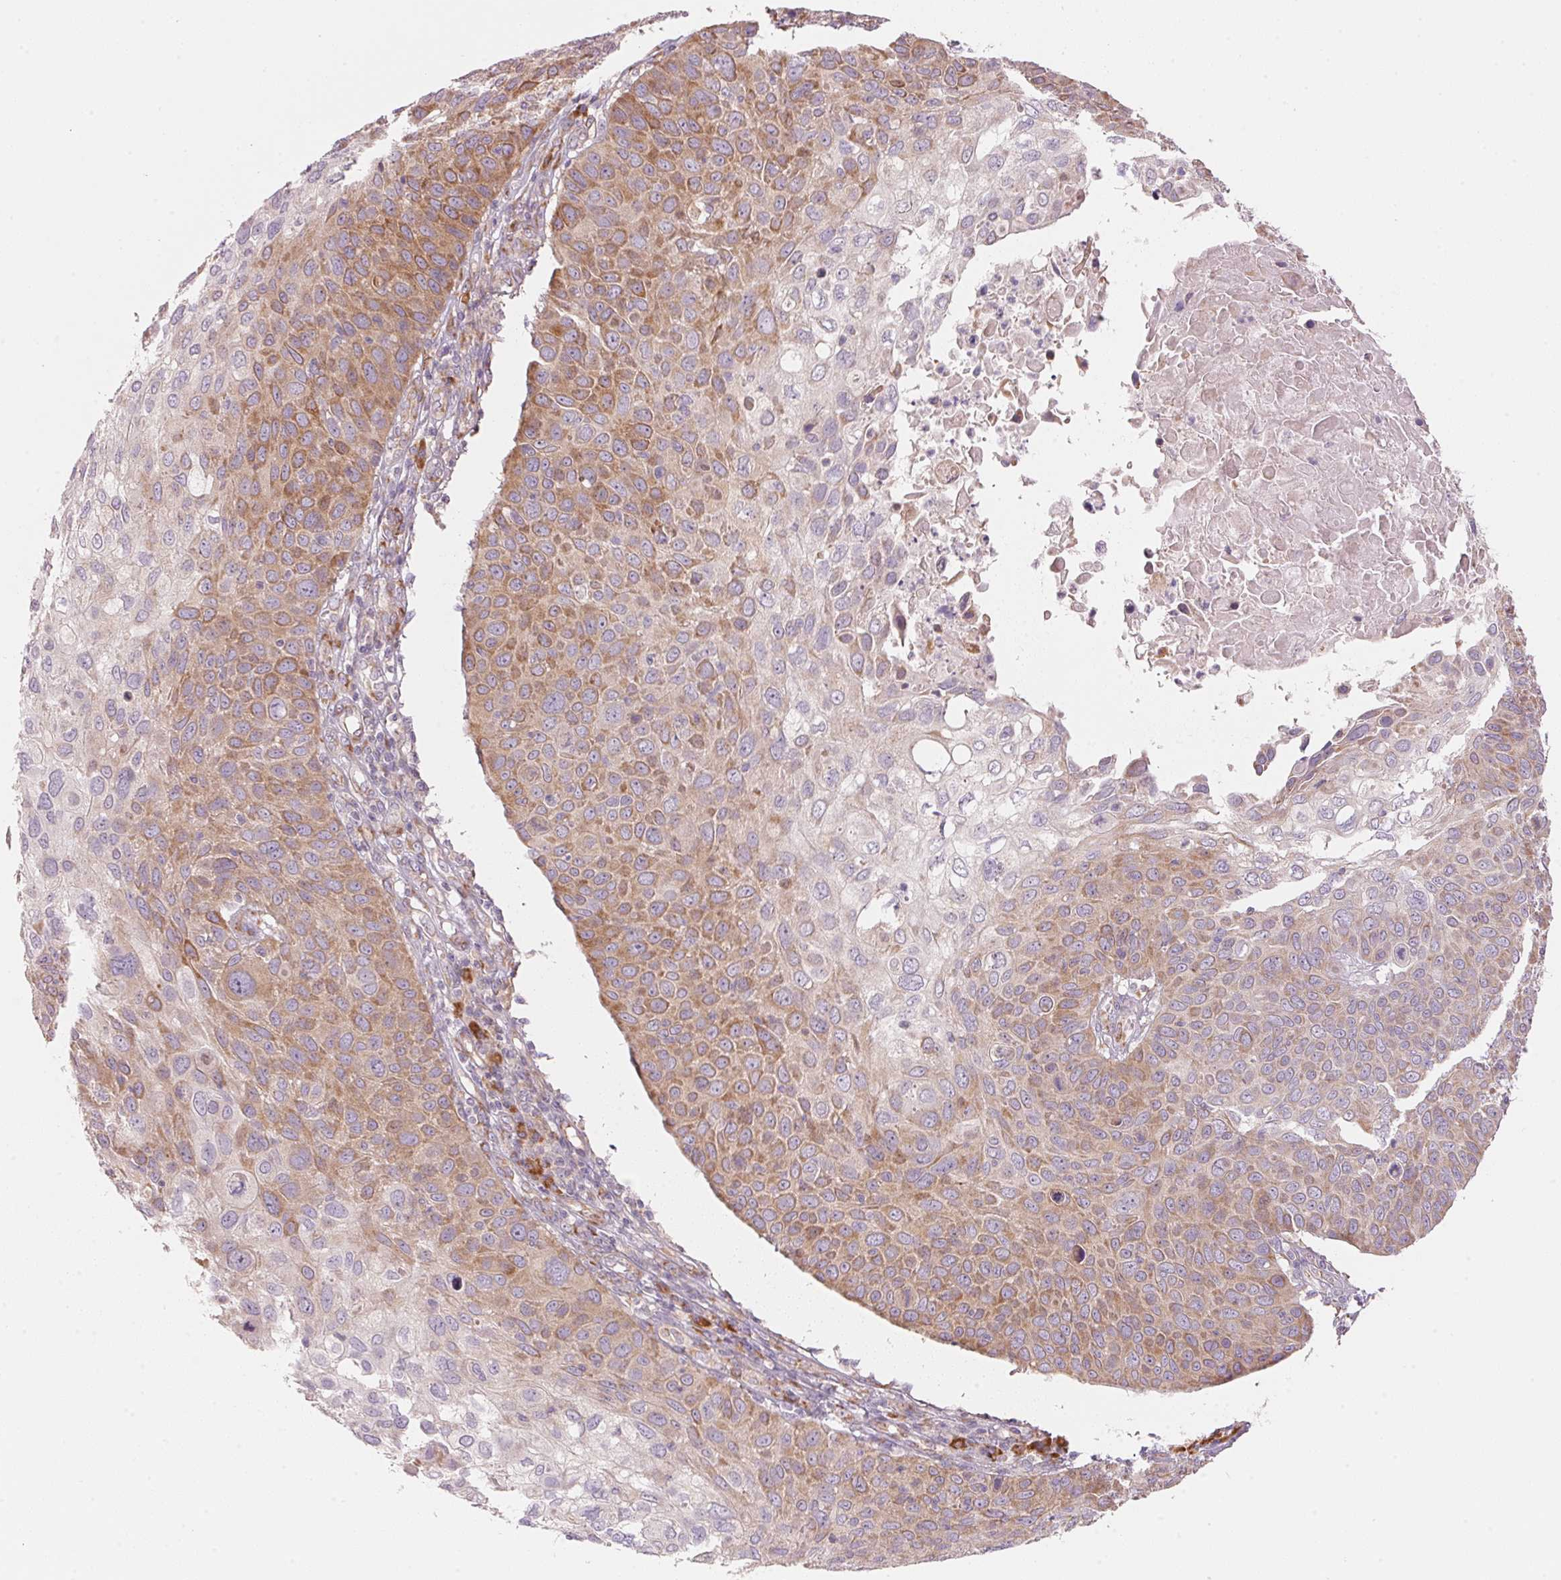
{"staining": {"intensity": "moderate", "quantity": ">75%", "location": "cytoplasmic/membranous"}, "tissue": "skin cancer", "cell_type": "Tumor cells", "image_type": "cancer", "snomed": [{"axis": "morphology", "description": "Squamous cell carcinoma, NOS"}, {"axis": "topography", "description": "Skin"}], "caption": "An immunohistochemistry (IHC) image of tumor tissue is shown. Protein staining in brown shows moderate cytoplasmic/membranous positivity in squamous cell carcinoma (skin) within tumor cells.", "gene": "BLOC1S2", "patient": {"sex": "male", "age": 87}}